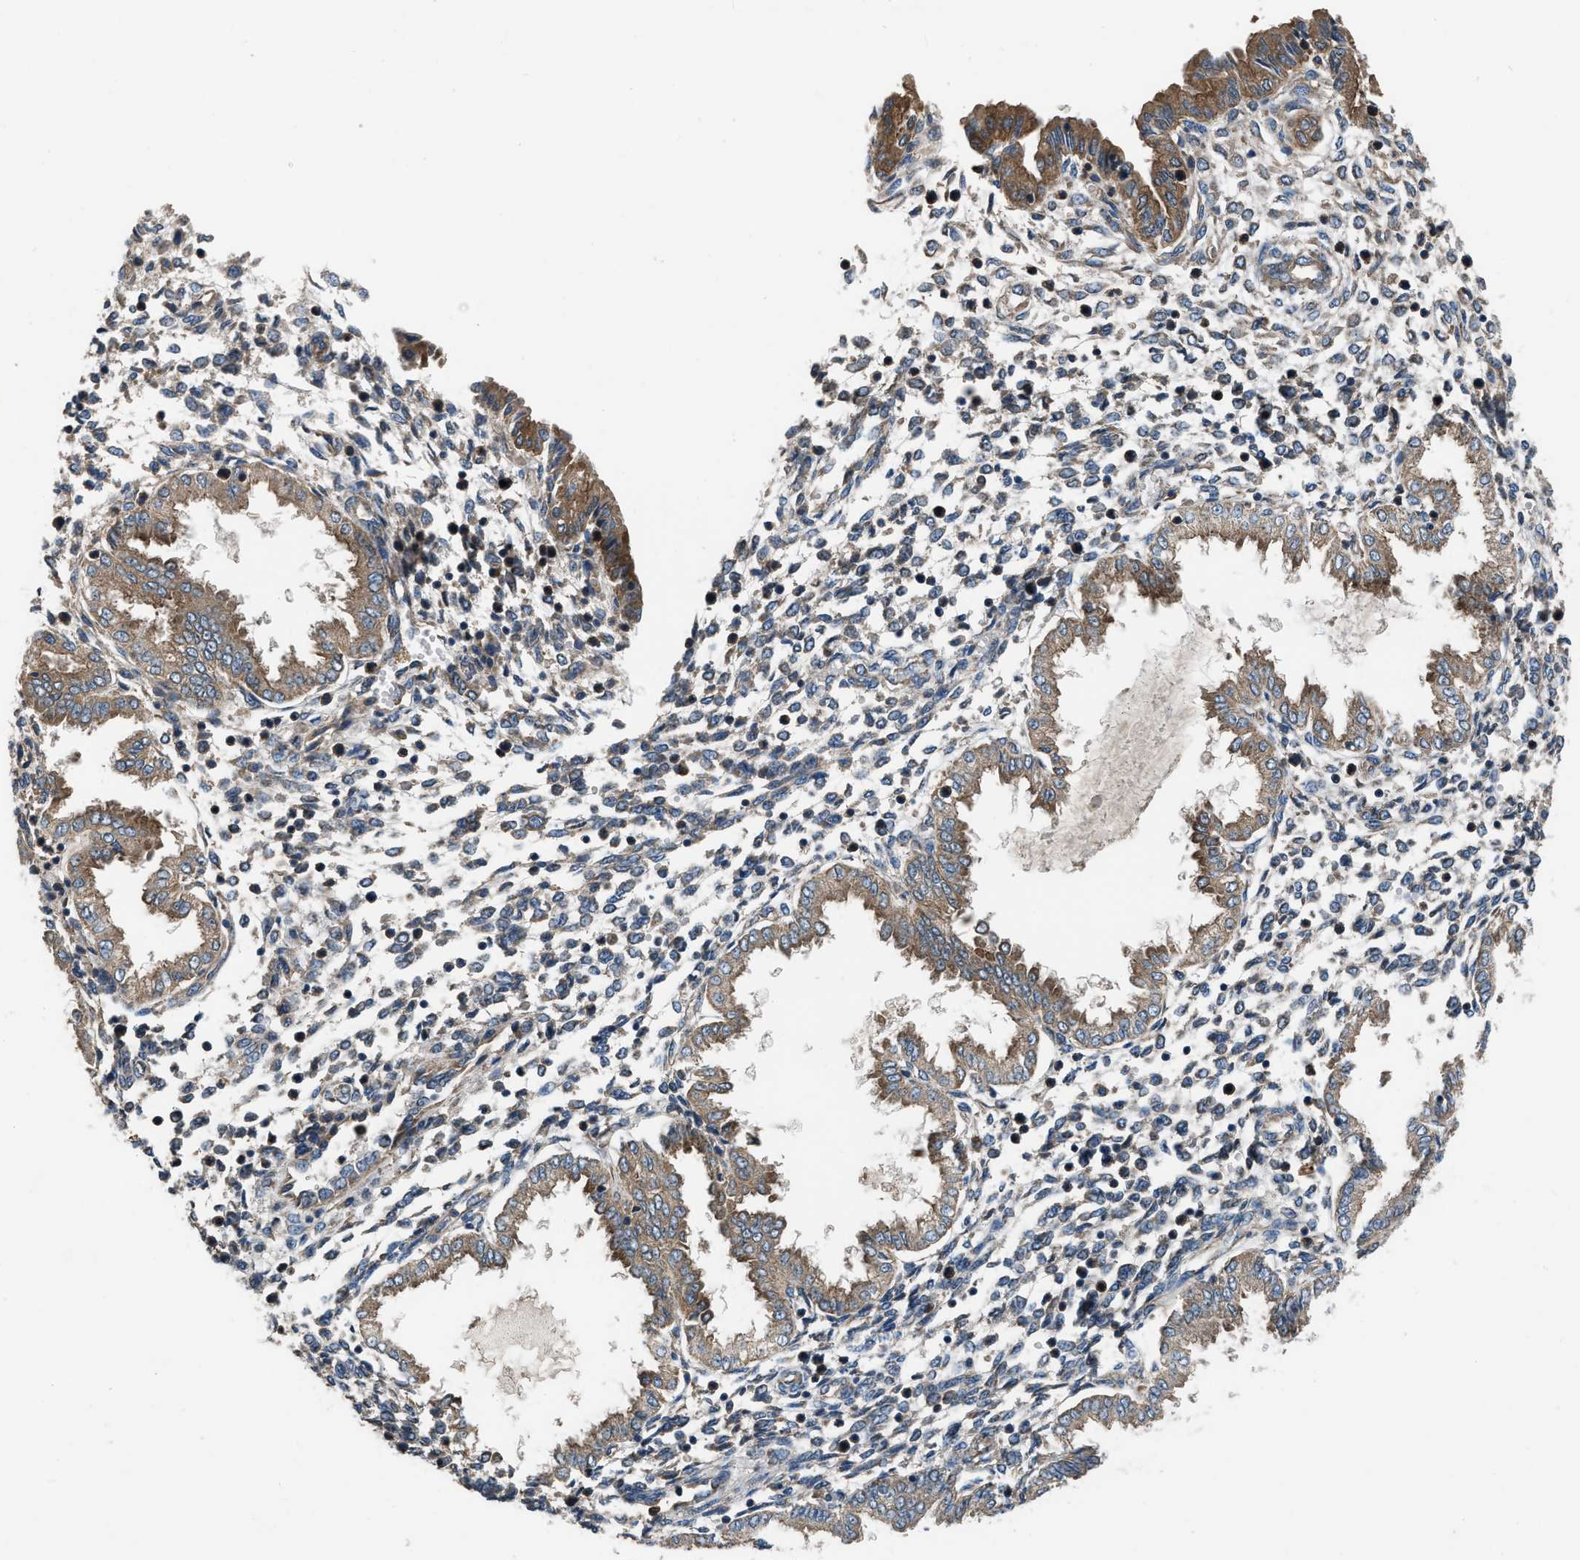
{"staining": {"intensity": "weak", "quantity": ">75%", "location": "cytoplasmic/membranous"}, "tissue": "endometrium", "cell_type": "Cells in endometrial stroma", "image_type": "normal", "snomed": [{"axis": "morphology", "description": "Normal tissue, NOS"}, {"axis": "topography", "description": "Endometrium"}], "caption": "Protein staining of benign endometrium exhibits weak cytoplasmic/membranous staining in about >75% of cells in endometrial stroma.", "gene": "USP25", "patient": {"sex": "female", "age": 33}}